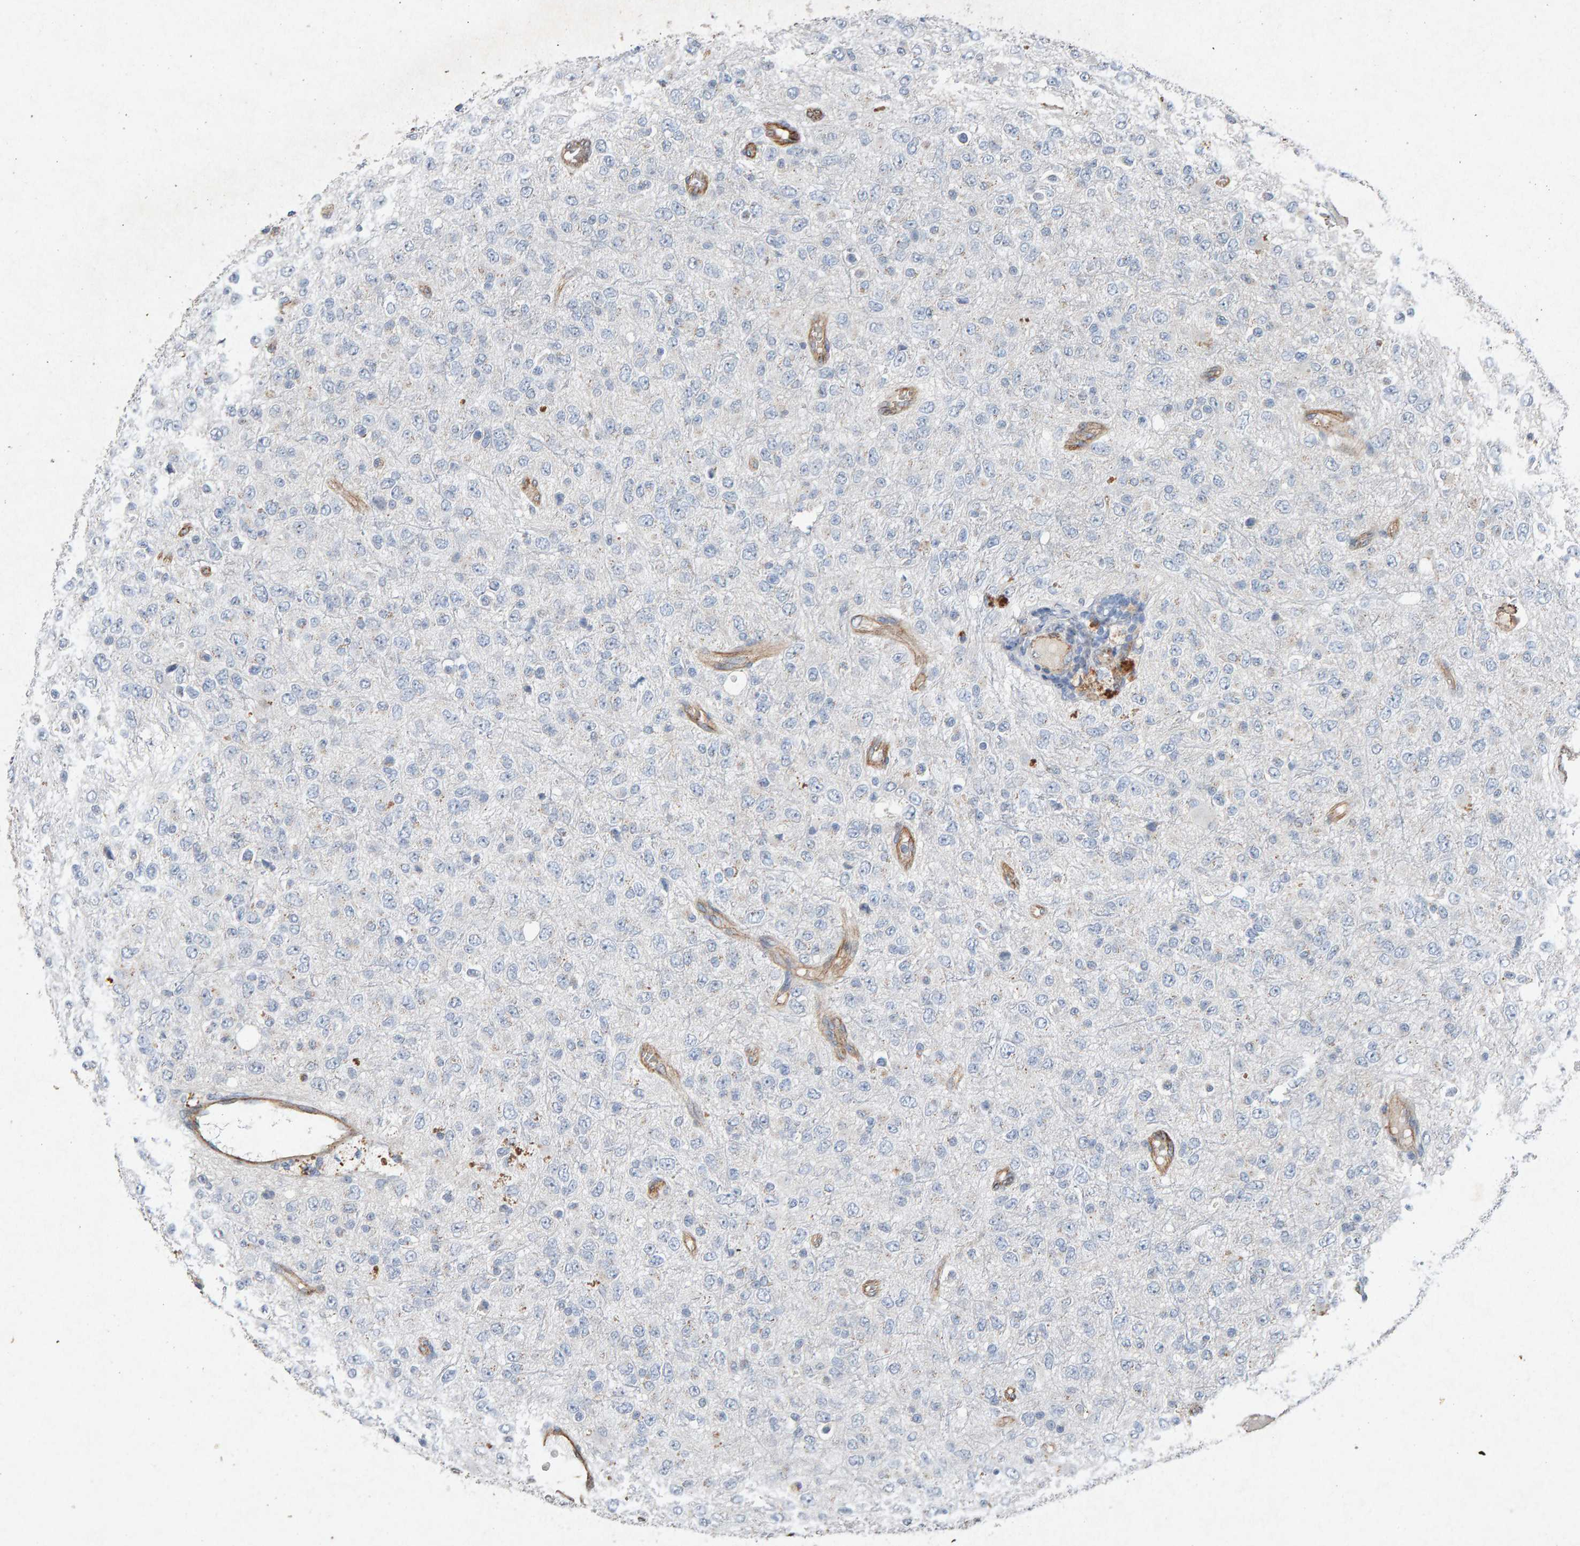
{"staining": {"intensity": "negative", "quantity": "none", "location": "none"}, "tissue": "glioma", "cell_type": "Tumor cells", "image_type": "cancer", "snomed": [{"axis": "morphology", "description": "Glioma, malignant, High grade"}, {"axis": "topography", "description": "pancreas cauda"}], "caption": "This is an immunohistochemistry micrograph of human malignant high-grade glioma. There is no positivity in tumor cells.", "gene": "PTPRM", "patient": {"sex": "male", "age": 60}}